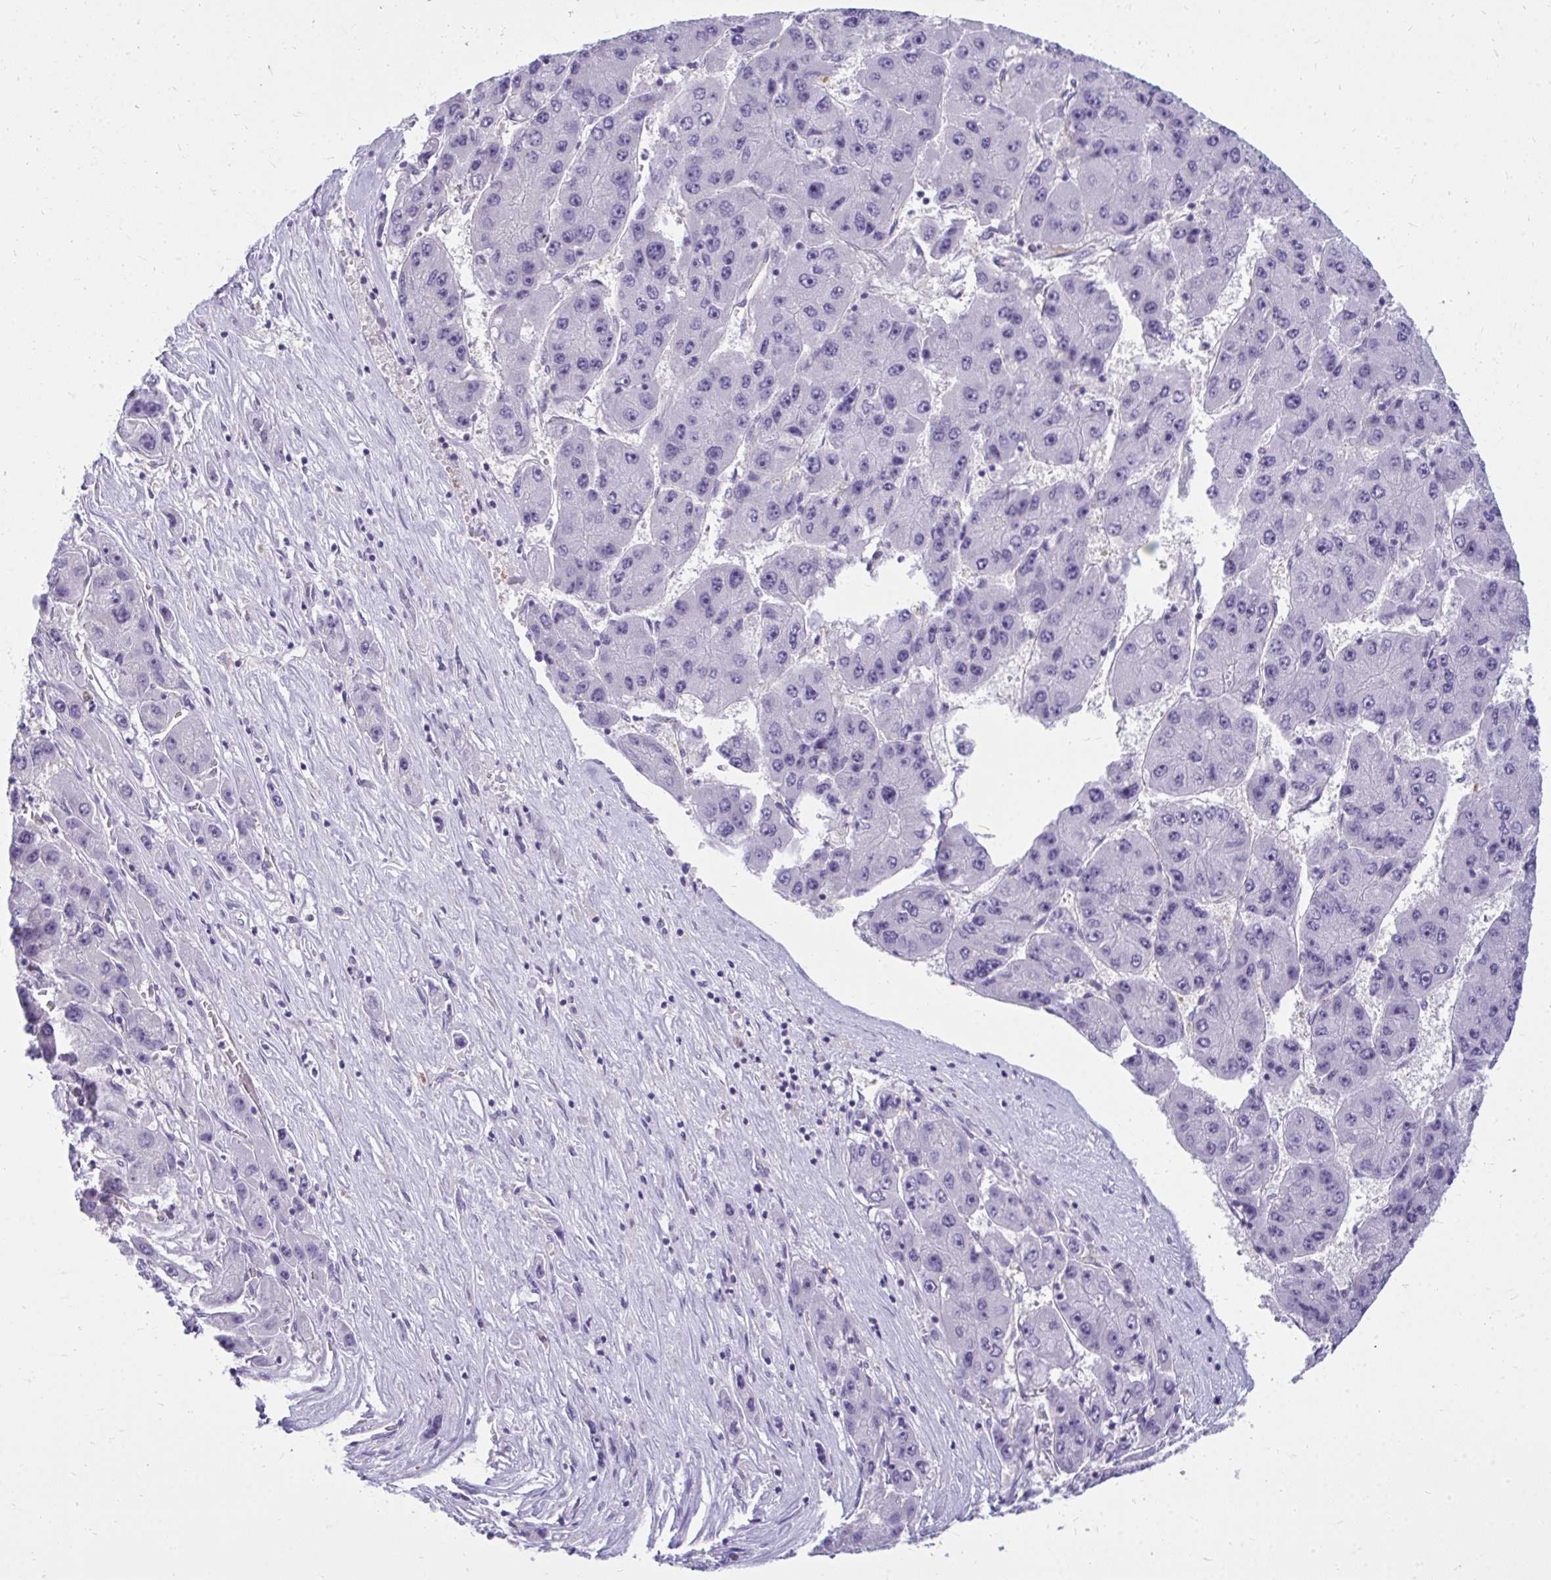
{"staining": {"intensity": "negative", "quantity": "none", "location": "none"}, "tissue": "liver cancer", "cell_type": "Tumor cells", "image_type": "cancer", "snomed": [{"axis": "morphology", "description": "Carcinoma, Hepatocellular, NOS"}, {"axis": "topography", "description": "Liver"}], "caption": "A photomicrograph of liver hepatocellular carcinoma stained for a protein exhibits no brown staining in tumor cells. The staining is performed using DAB (3,3'-diaminobenzidine) brown chromogen with nuclei counter-stained in using hematoxylin.", "gene": "FABP3", "patient": {"sex": "female", "age": 61}}